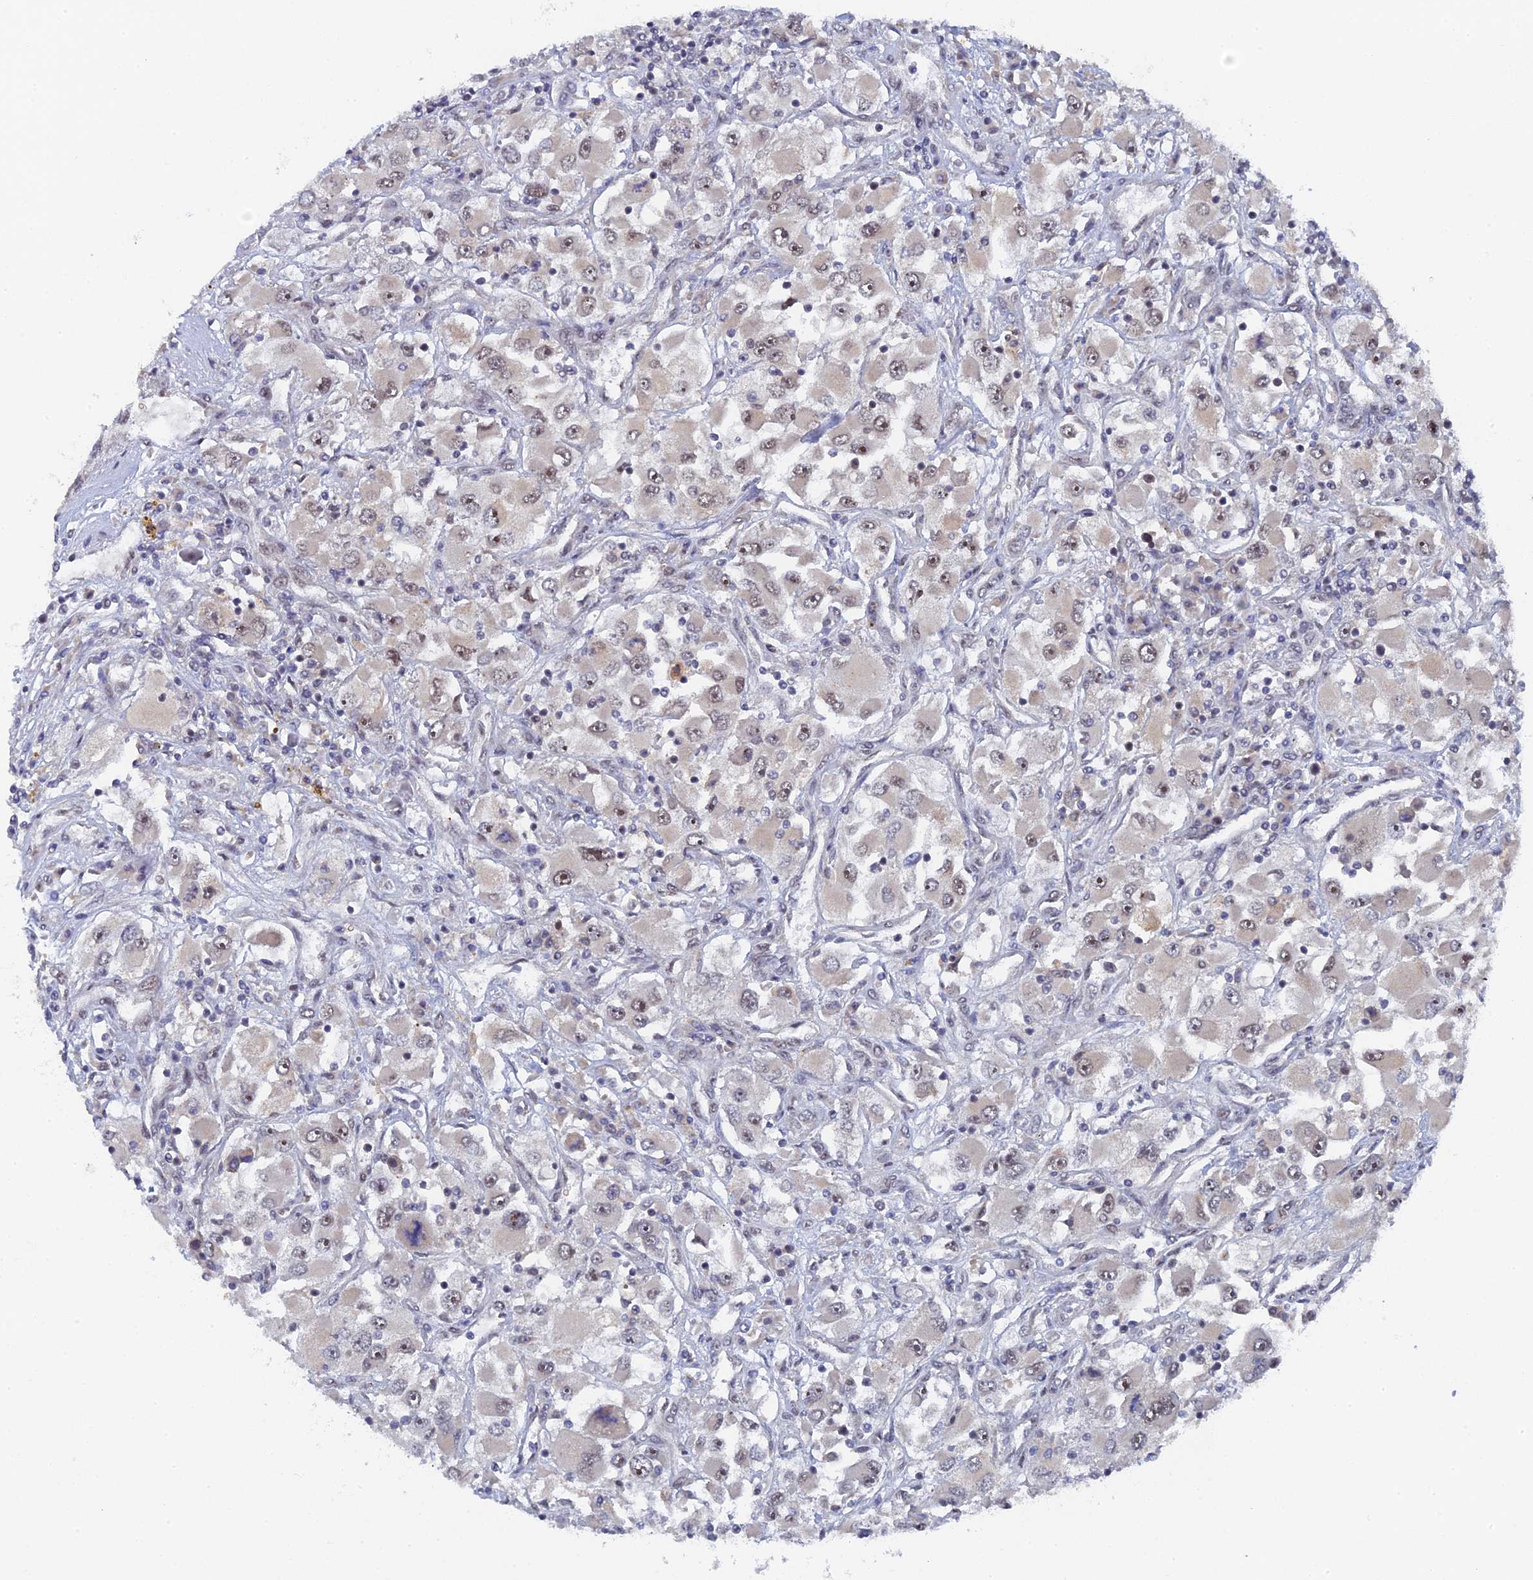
{"staining": {"intensity": "moderate", "quantity": "25%-75%", "location": "nuclear"}, "tissue": "renal cancer", "cell_type": "Tumor cells", "image_type": "cancer", "snomed": [{"axis": "morphology", "description": "Adenocarcinoma, NOS"}, {"axis": "topography", "description": "Kidney"}], "caption": "The histopathology image exhibits staining of renal adenocarcinoma, revealing moderate nuclear protein positivity (brown color) within tumor cells.", "gene": "MIGA2", "patient": {"sex": "female", "age": 52}}